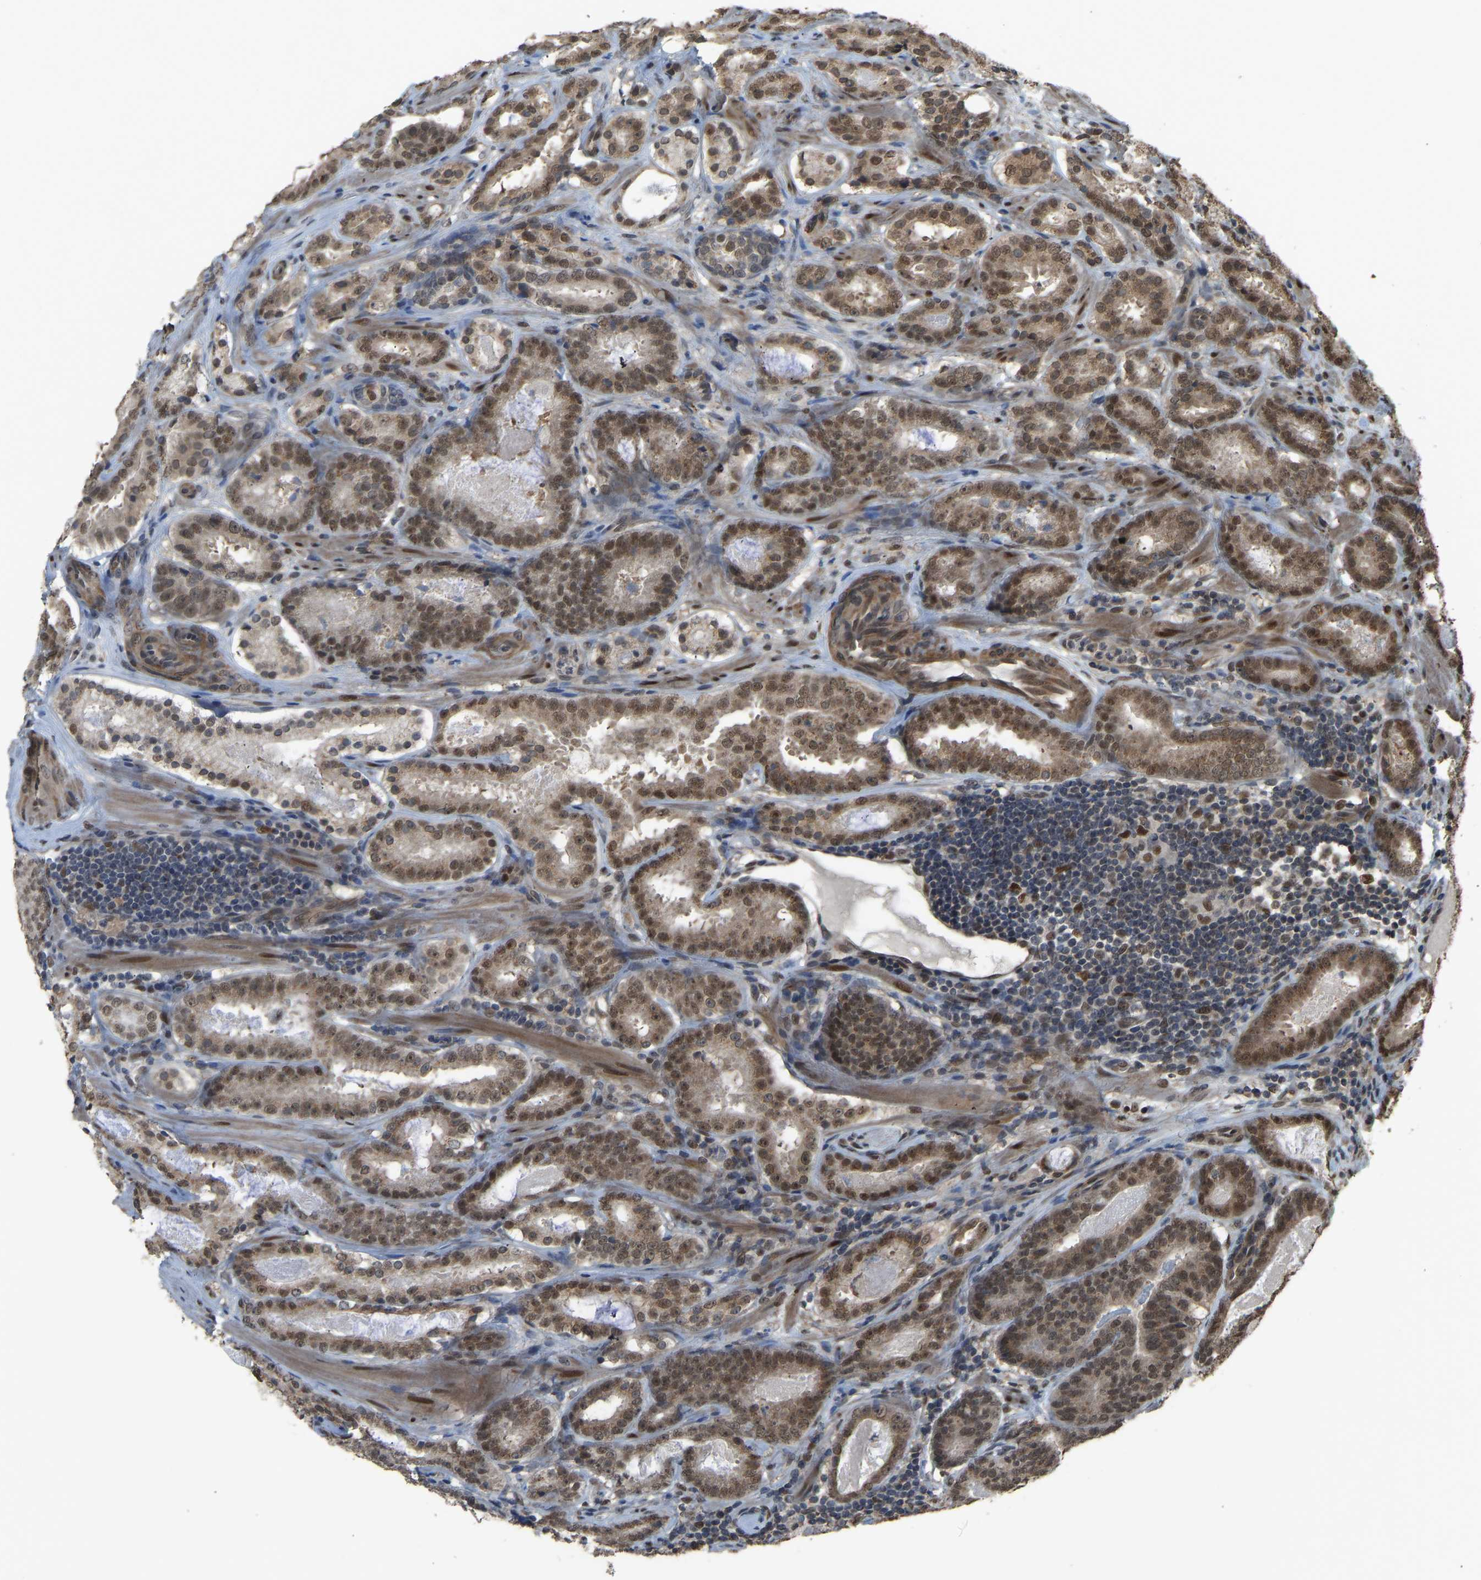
{"staining": {"intensity": "moderate", "quantity": ">75%", "location": "cytoplasmic/membranous,nuclear"}, "tissue": "prostate cancer", "cell_type": "Tumor cells", "image_type": "cancer", "snomed": [{"axis": "morphology", "description": "Adenocarcinoma, Low grade"}, {"axis": "topography", "description": "Prostate"}], "caption": "The immunohistochemical stain labels moderate cytoplasmic/membranous and nuclear positivity in tumor cells of prostate cancer (adenocarcinoma (low-grade)) tissue.", "gene": "KPNA6", "patient": {"sex": "male", "age": 69}}